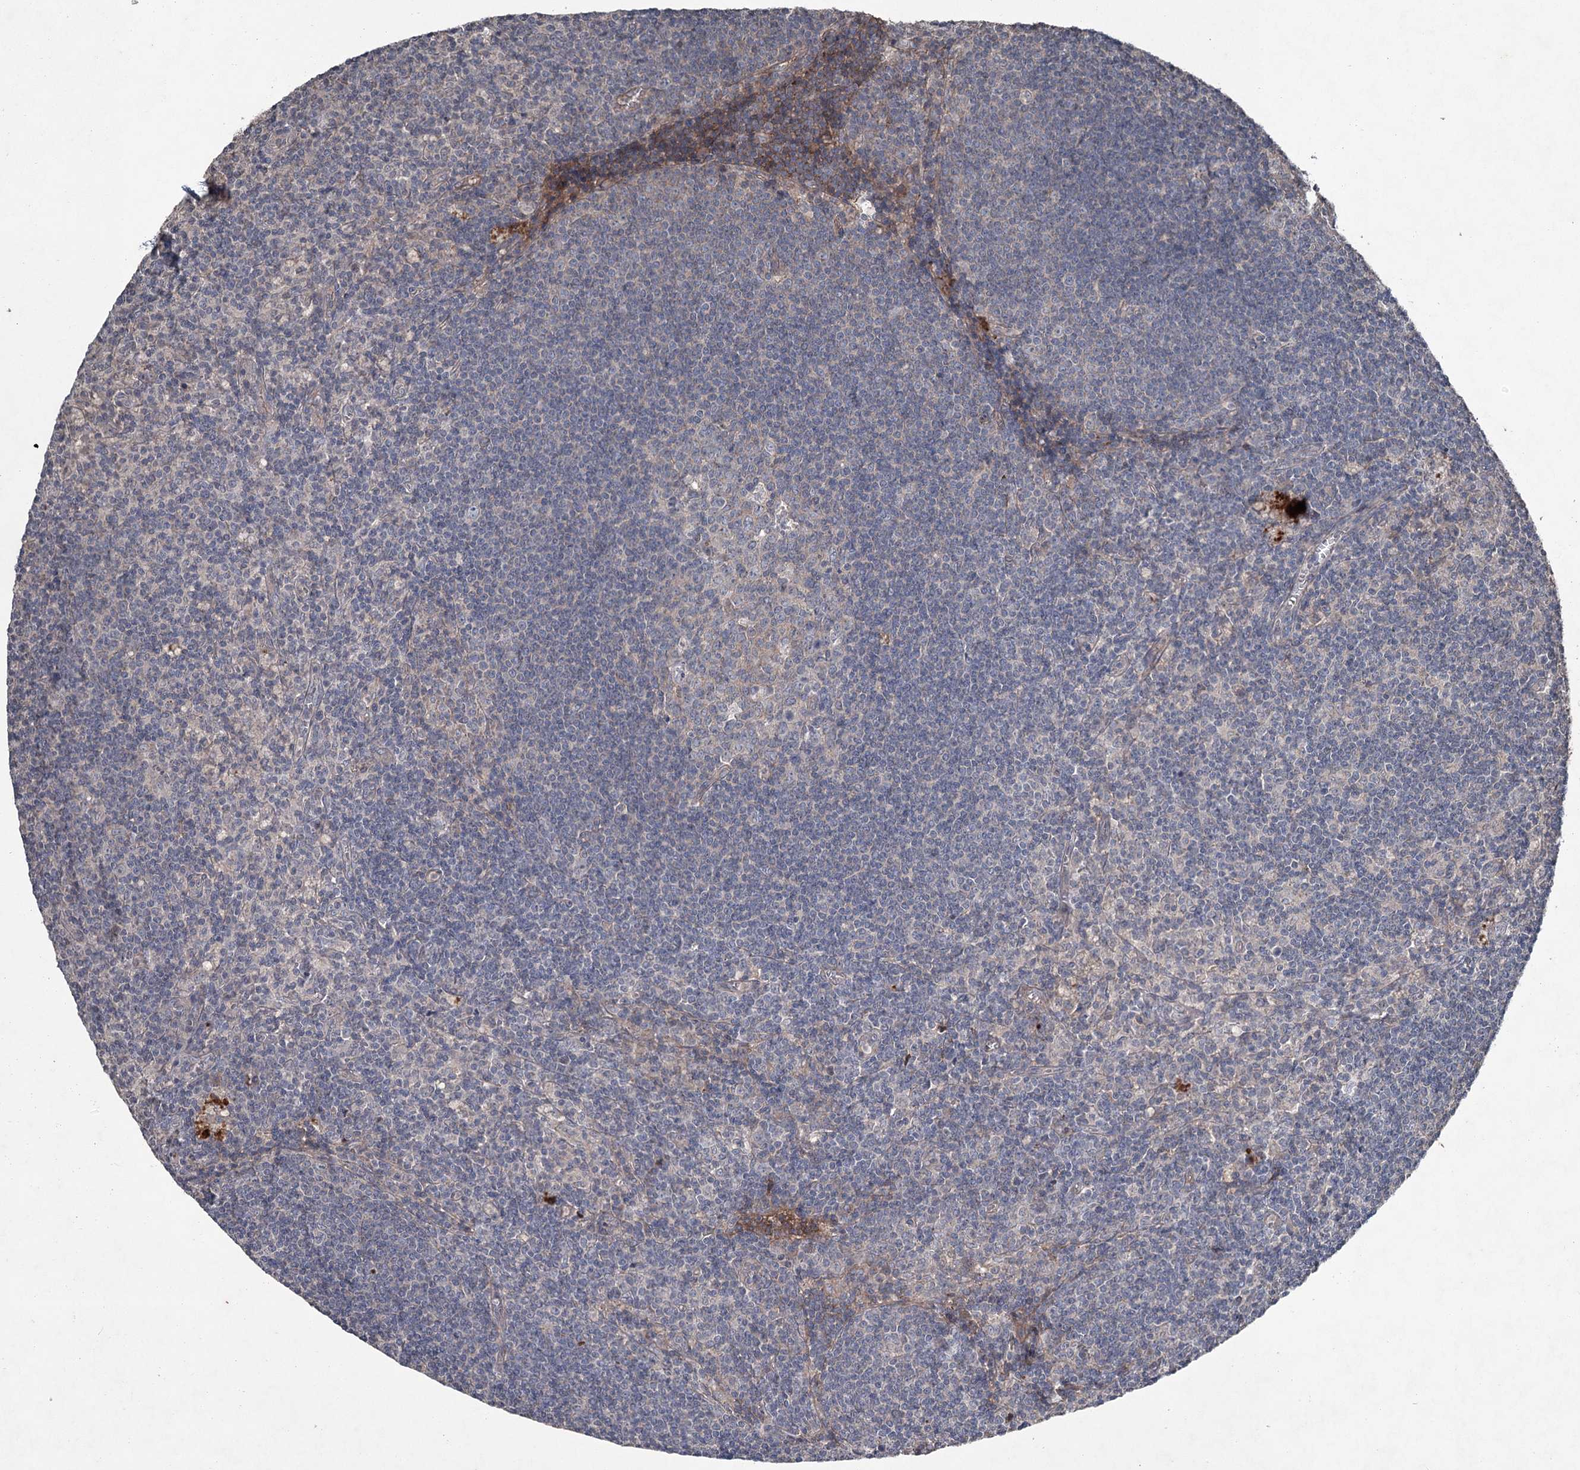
{"staining": {"intensity": "weak", "quantity": "25%-75%", "location": "cytoplasmic/membranous"}, "tissue": "lymph node", "cell_type": "Germinal center cells", "image_type": "normal", "snomed": [{"axis": "morphology", "description": "Normal tissue, NOS"}, {"axis": "topography", "description": "Lymph node"}], "caption": "Lymph node stained with immunohistochemistry (IHC) demonstrates weak cytoplasmic/membranous expression in approximately 25%-75% of germinal center cells.", "gene": "PGLYRP2", "patient": {"sex": "male", "age": 69}}